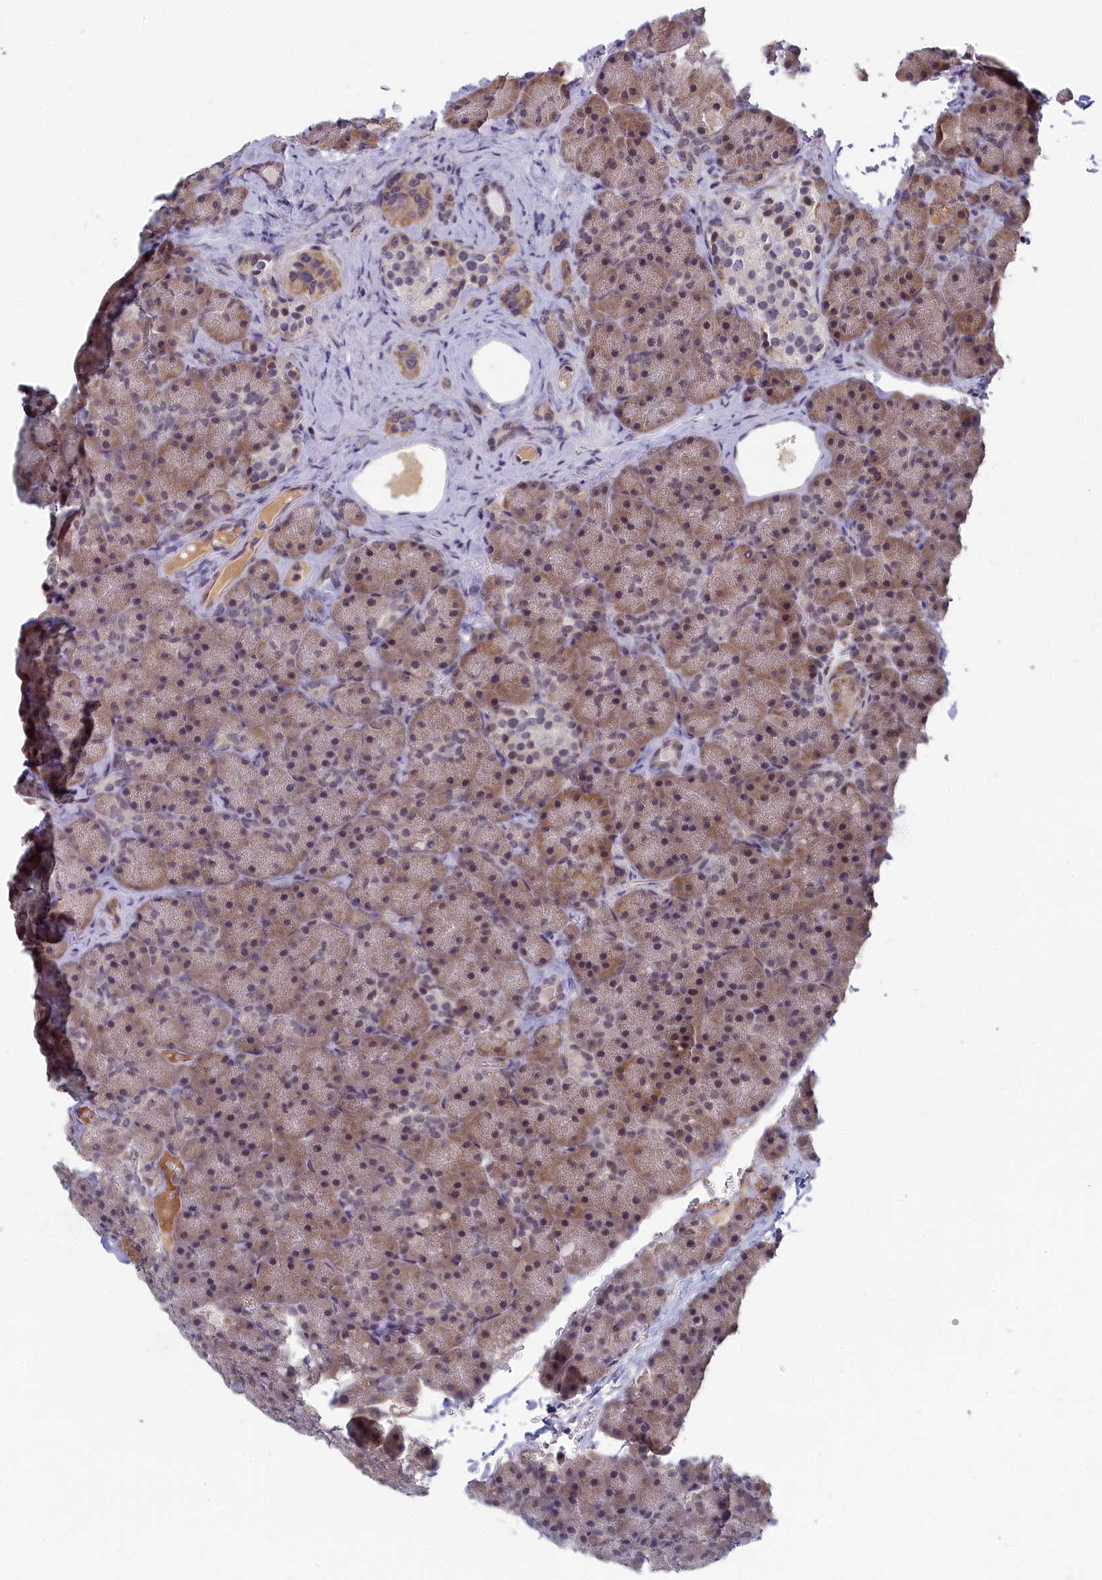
{"staining": {"intensity": "moderate", "quantity": "25%-75%", "location": "cytoplasmic/membranous,nuclear"}, "tissue": "pancreas", "cell_type": "Exocrine glandular cells", "image_type": "normal", "snomed": [{"axis": "morphology", "description": "Normal tissue, NOS"}, {"axis": "topography", "description": "Pancreas"}], "caption": "Pancreas stained for a protein reveals moderate cytoplasmic/membranous,nuclear positivity in exocrine glandular cells. Nuclei are stained in blue.", "gene": "DNAJC17", "patient": {"sex": "male", "age": 36}}